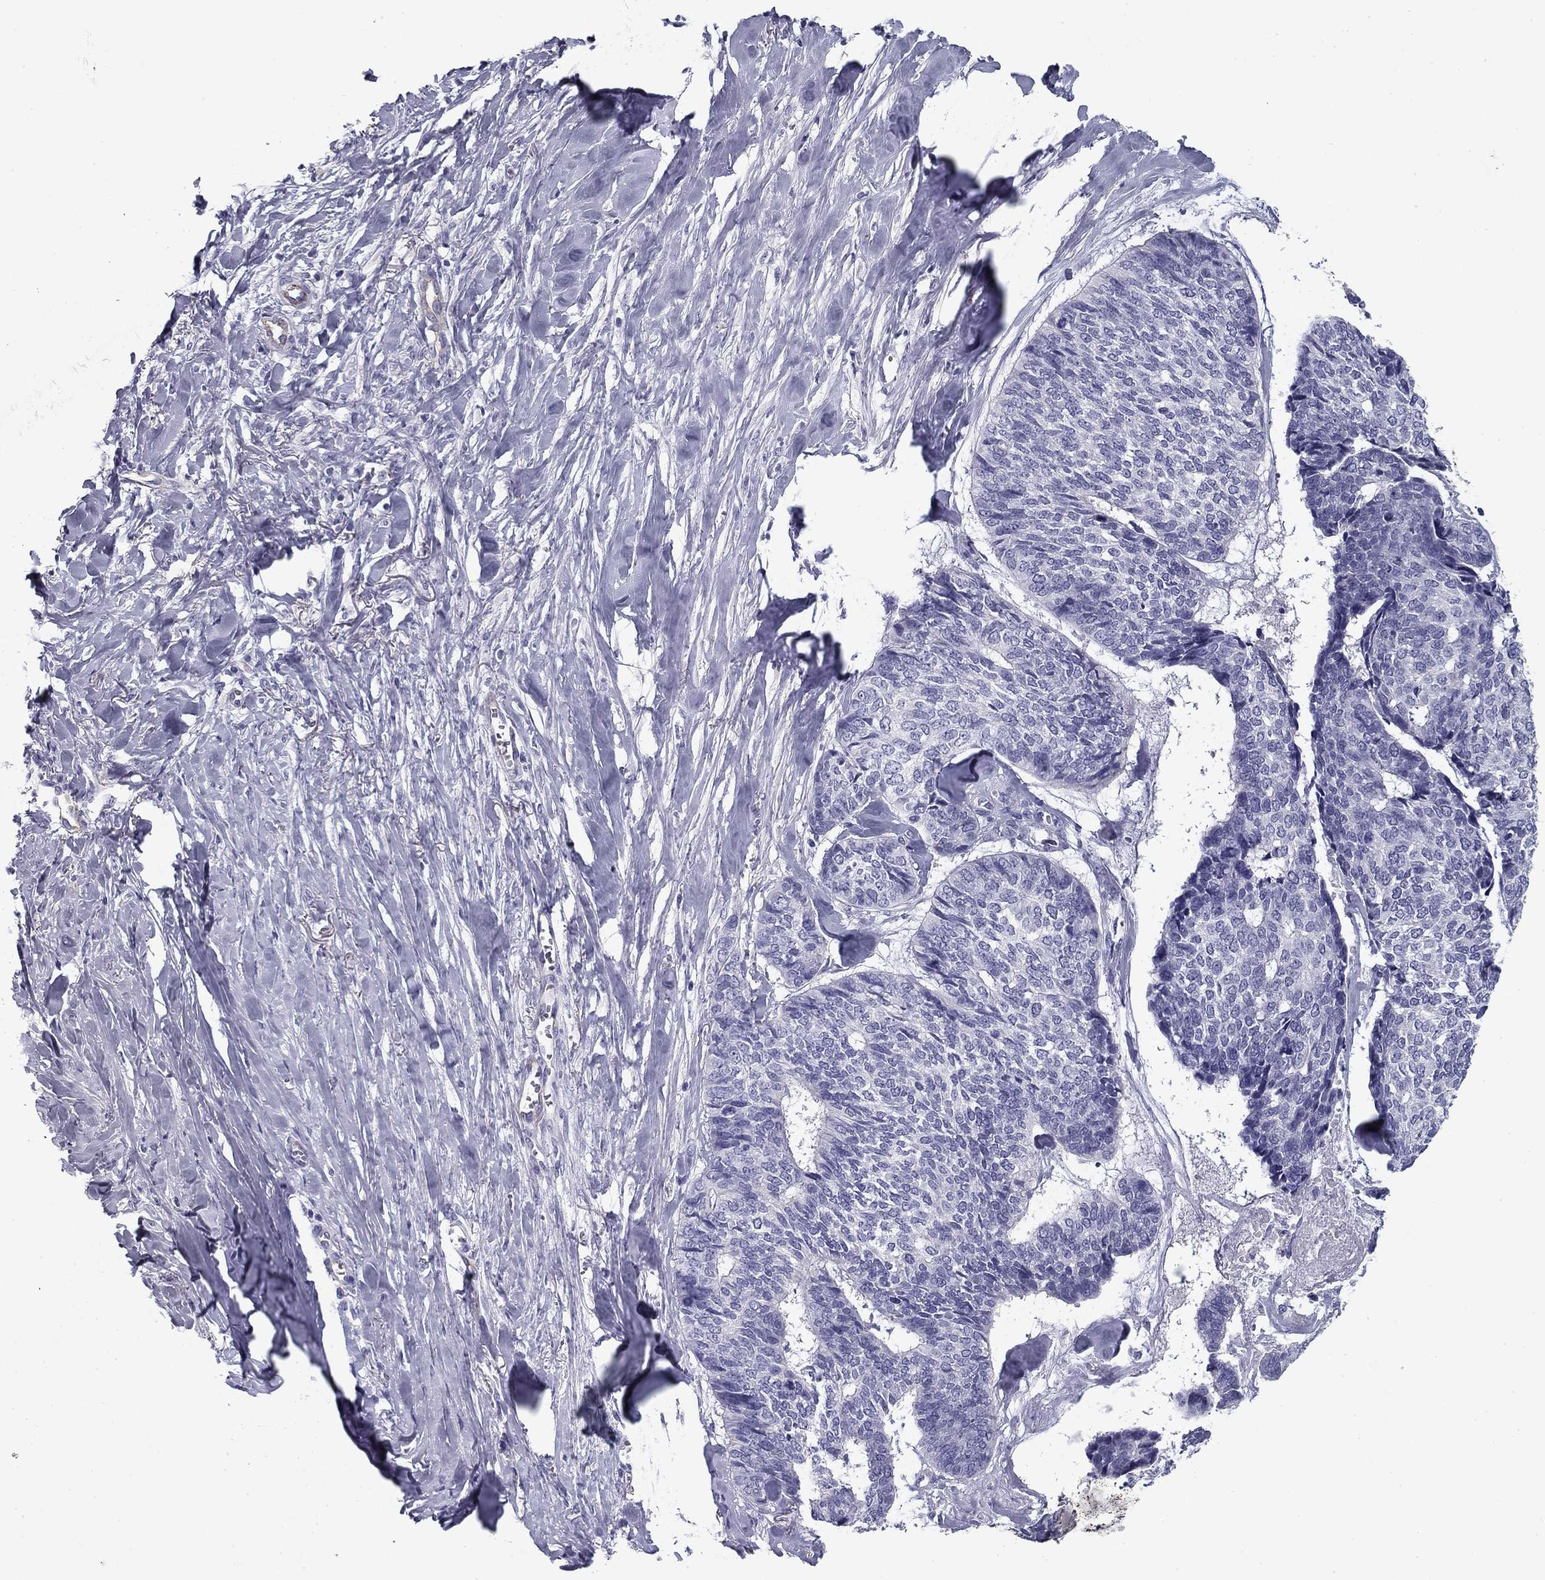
{"staining": {"intensity": "negative", "quantity": "none", "location": "none"}, "tissue": "skin cancer", "cell_type": "Tumor cells", "image_type": "cancer", "snomed": [{"axis": "morphology", "description": "Basal cell carcinoma"}, {"axis": "topography", "description": "Skin"}], "caption": "Immunohistochemistry (IHC) histopathology image of neoplastic tissue: human skin basal cell carcinoma stained with DAB (3,3'-diaminobenzidine) shows no significant protein expression in tumor cells.", "gene": "FLNC", "patient": {"sex": "male", "age": 86}}